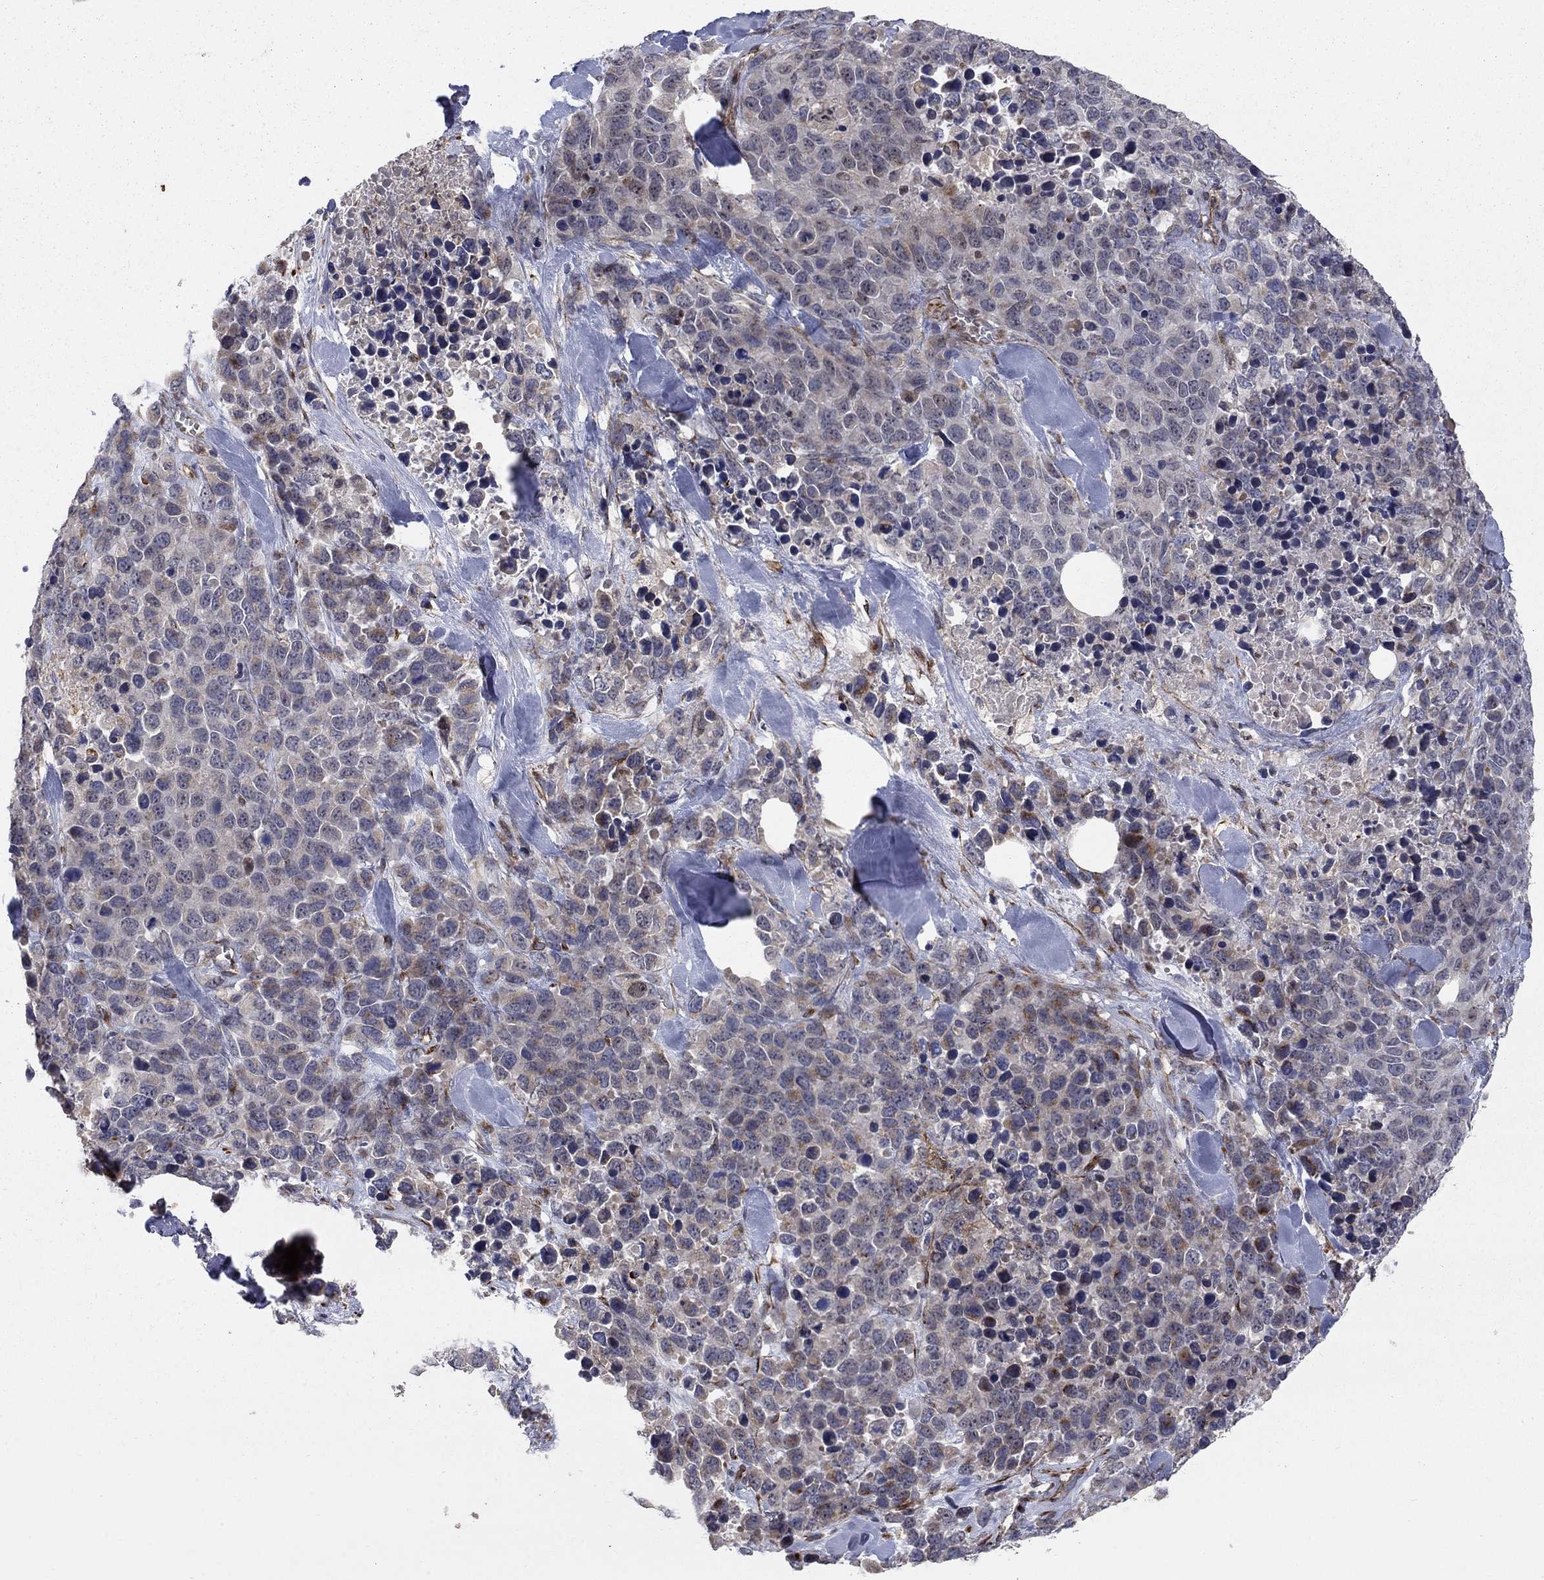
{"staining": {"intensity": "weak", "quantity": "<25%", "location": "cytoplasmic/membranous"}, "tissue": "melanoma", "cell_type": "Tumor cells", "image_type": "cancer", "snomed": [{"axis": "morphology", "description": "Malignant melanoma, Metastatic site"}, {"axis": "topography", "description": "Skin"}], "caption": "Melanoma stained for a protein using immunohistochemistry (IHC) exhibits no positivity tumor cells.", "gene": "MSRA", "patient": {"sex": "male", "age": 84}}